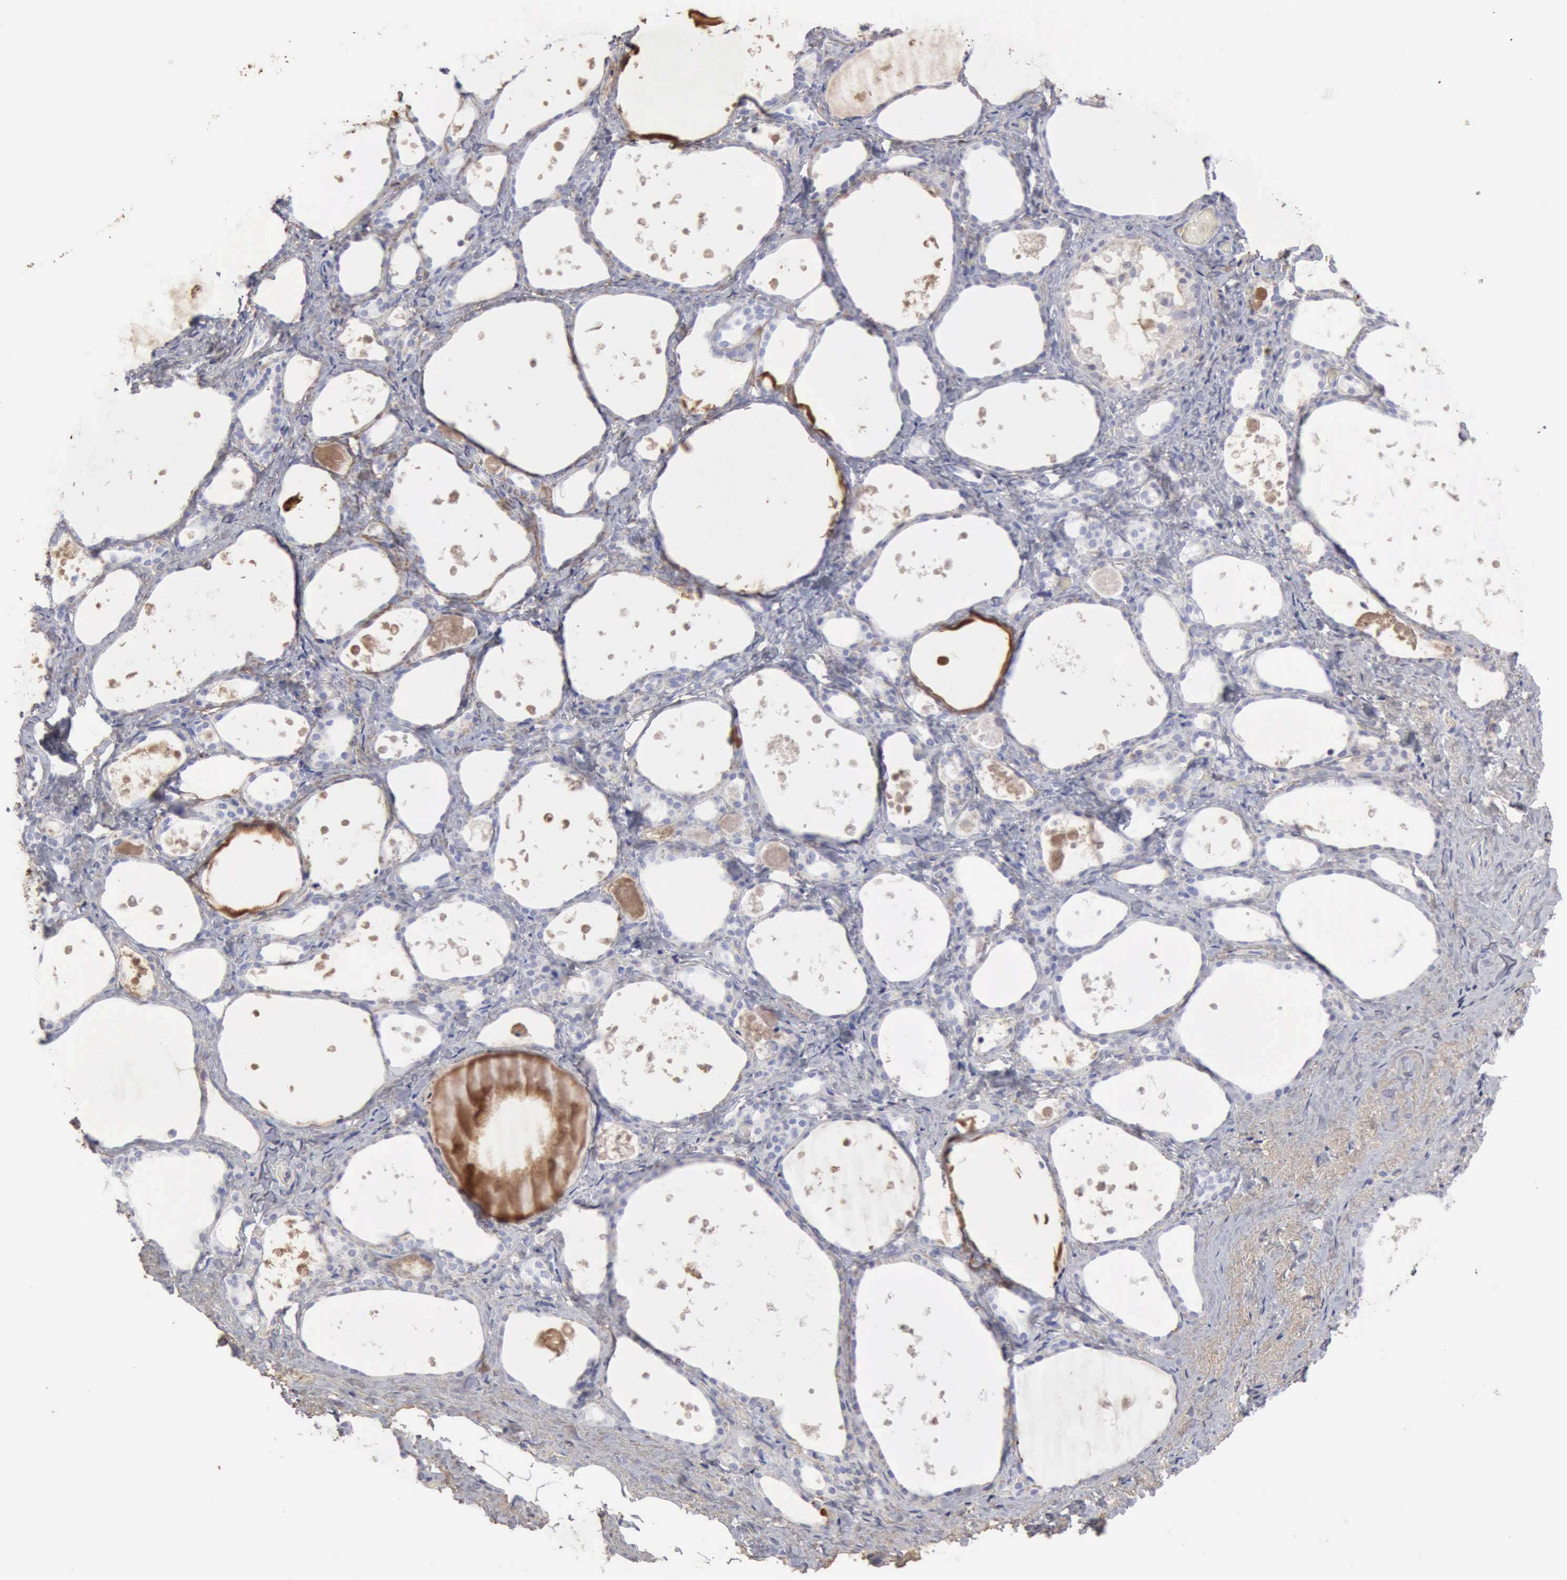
{"staining": {"intensity": "negative", "quantity": "none", "location": "none"}, "tissue": "thyroid gland", "cell_type": "Glandular cells", "image_type": "normal", "snomed": [{"axis": "morphology", "description": "Normal tissue, NOS"}, {"axis": "topography", "description": "Thyroid gland"}], "caption": "Photomicrograph shows no significant protein expression in glandular cells of normal thyroid gland.", "gene": "SERPINA1", "patient": {"sex": "female", "age": 75}}